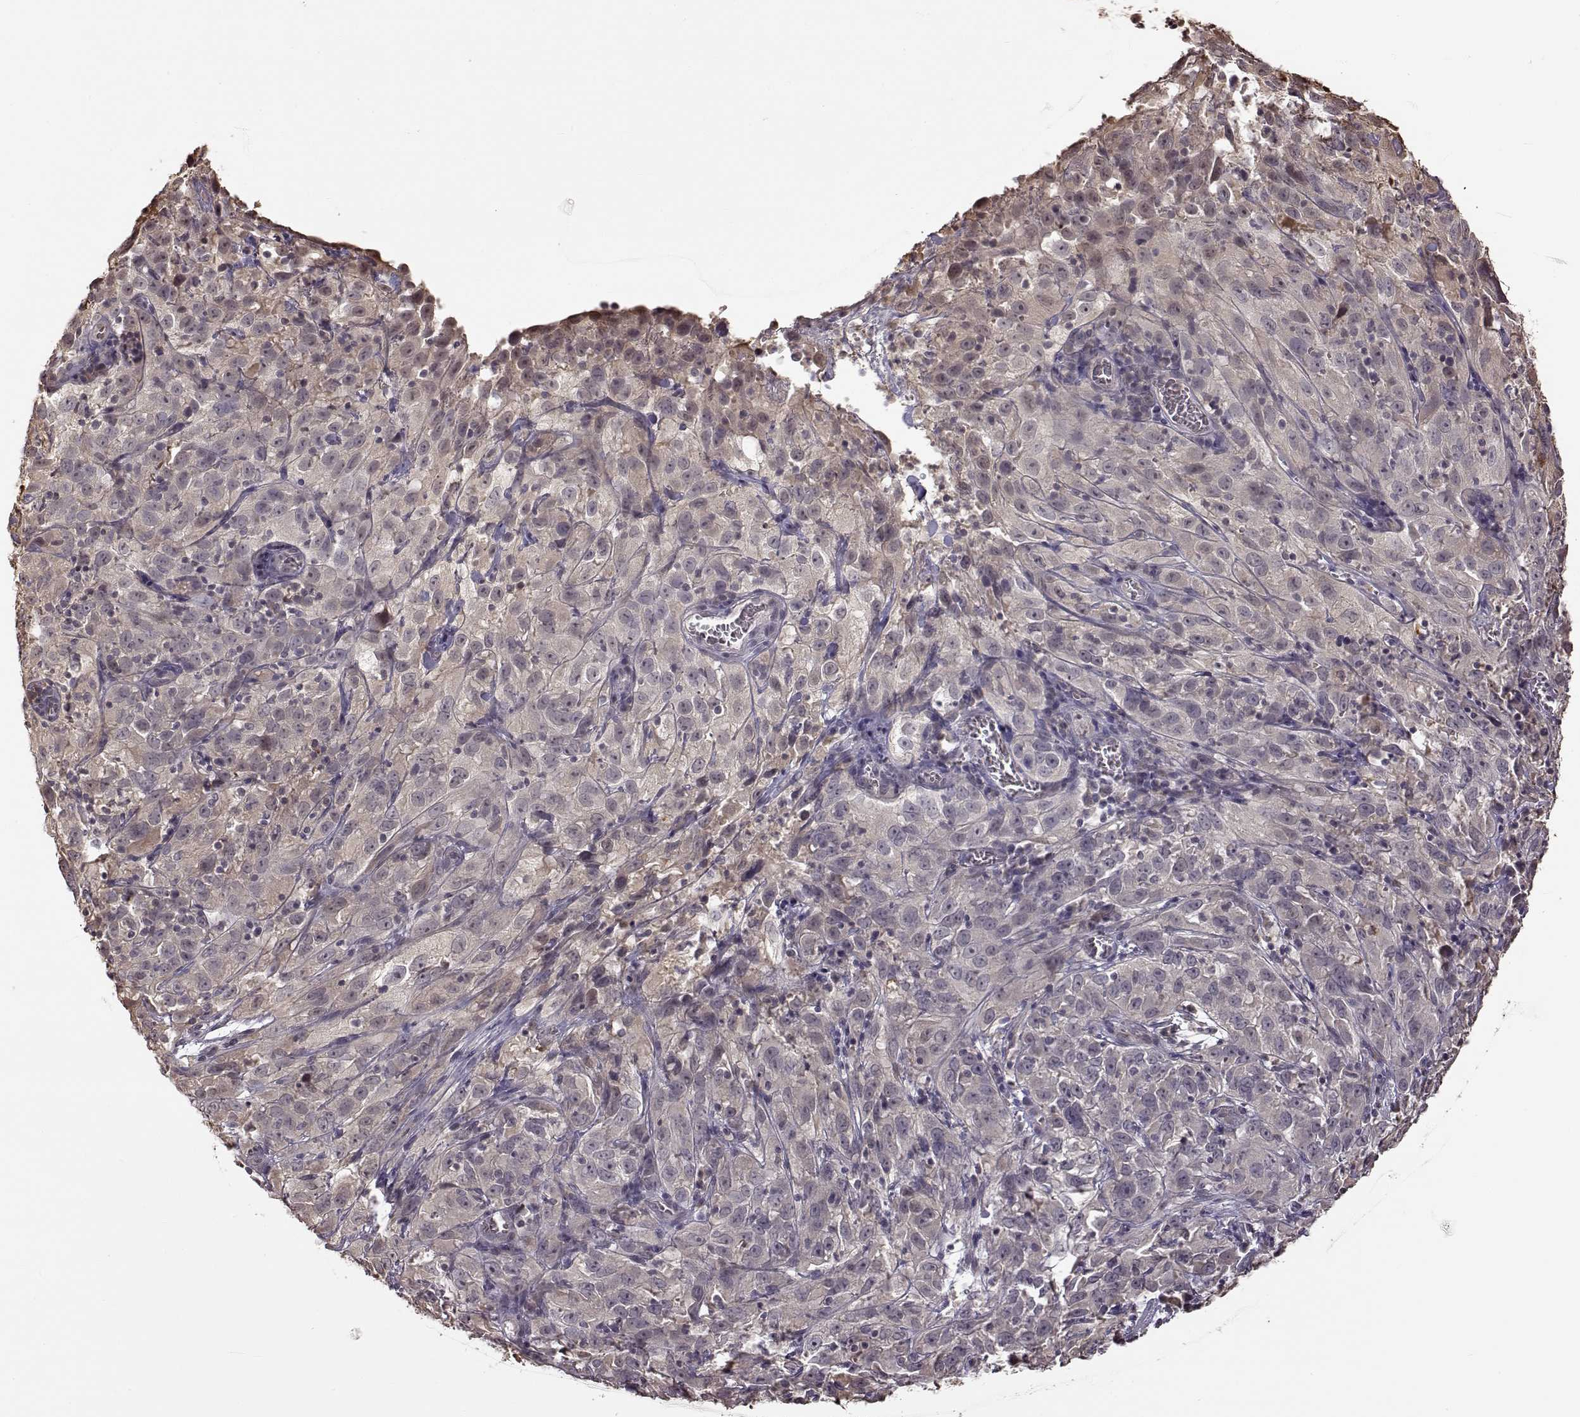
{"staining": {"intensity": "negative", "quantity": "none", "location": "none"}, "tissue": "cervical cancer", "cell_type": "Tumor cells", "image_type": "cancer", "snomed": [{"axis": "morphology", "description": "Squamous cell carcinoma, NOS"}, {"axis": "topography", "description": "Cervix"}], "caption": "The micrograph shows no significant staining in tumor cells of squamous cell carcinoma (cervical).", "gene": "CRB1", "patient": {"sex": "female", "age": 32}}